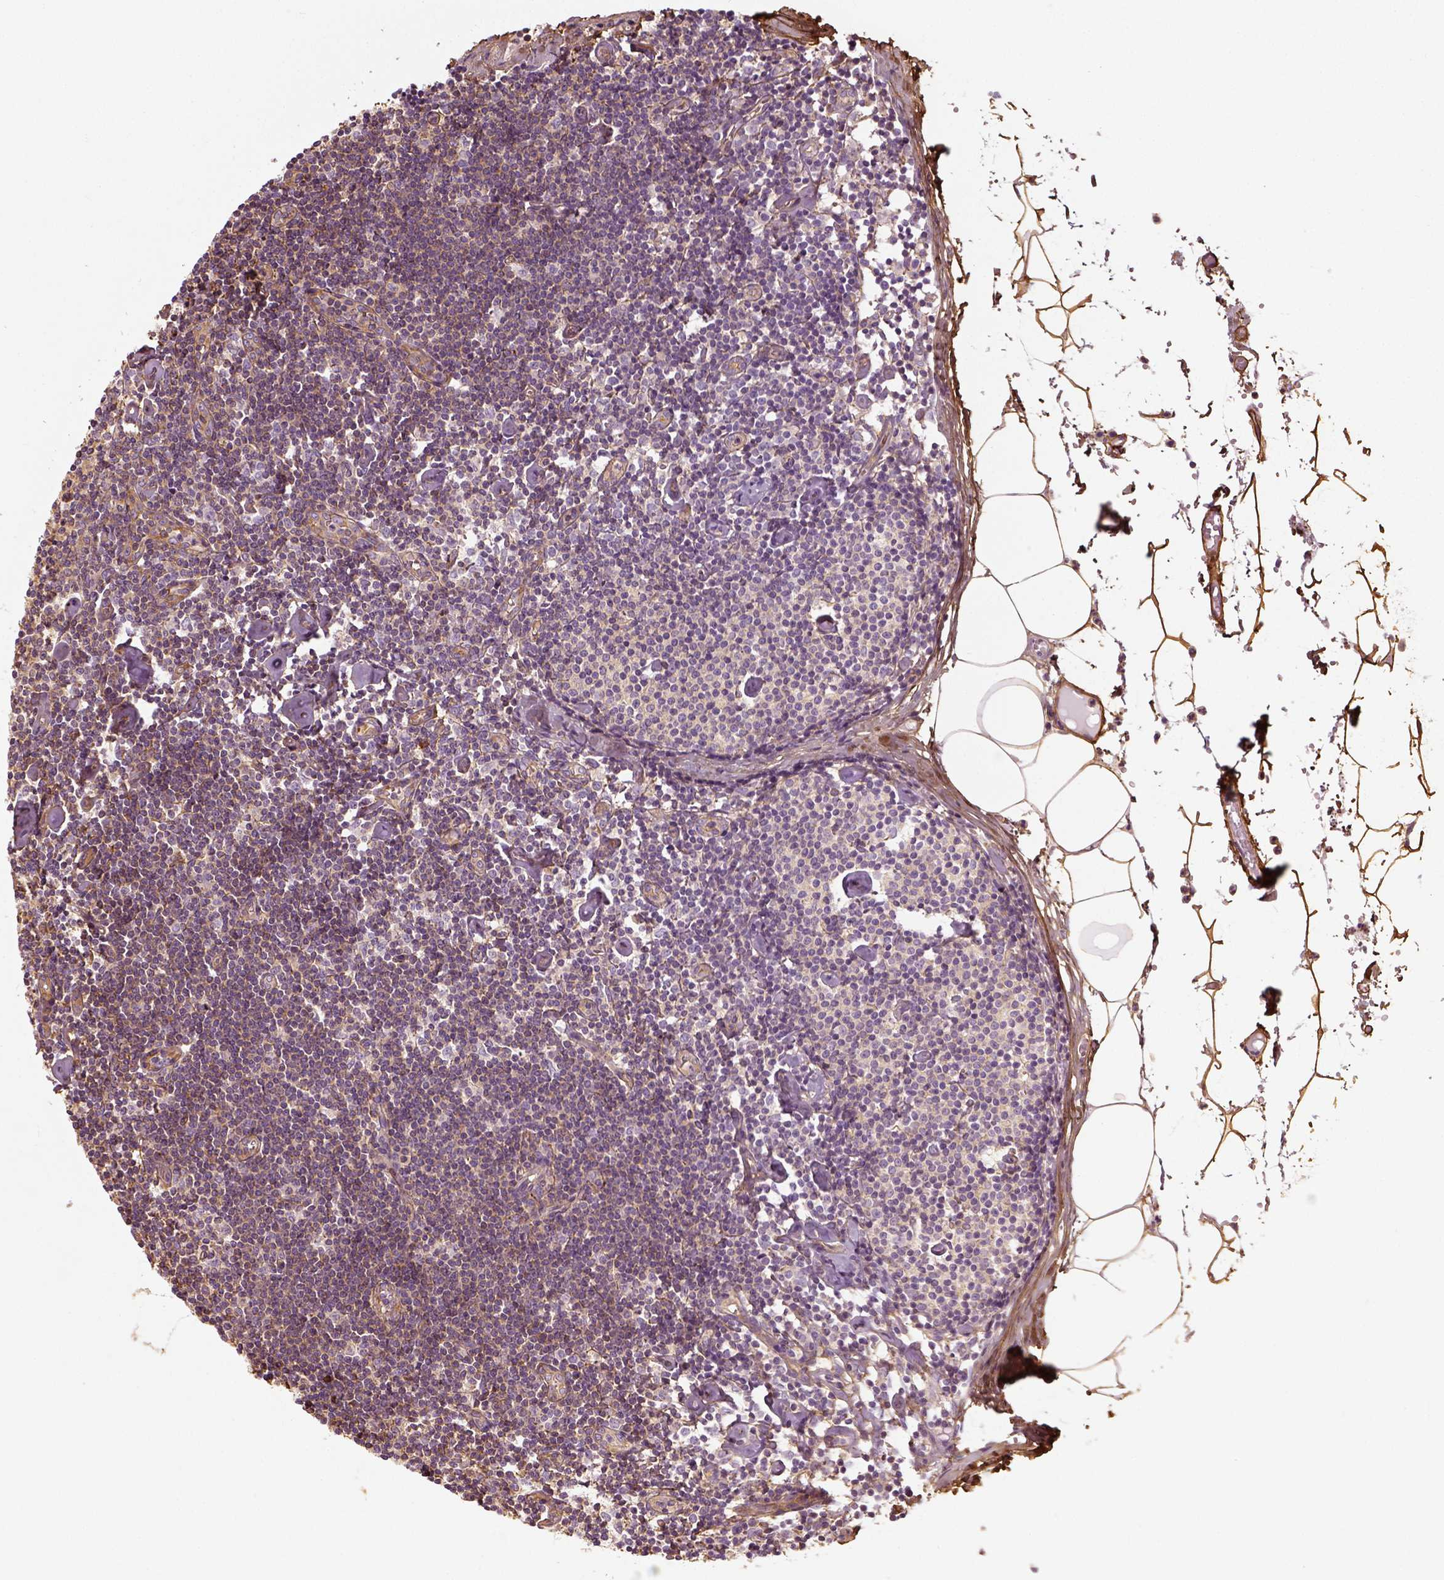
{"staining": {"intensity": "moderate", "quantity": ">75%", "location": "cytoplasmic/membranous"}, "tissue": "lymph node", "cell_type": "Germinal center cells", "image_type": "normal", "snomed": [{"axis": "morphology", "description": "Normal tissue, NOS"}, {"axis": "topography", "description": "Lymph node"}], "caption": "Immunohistochemical staining of normal lymph node reveals medium levels of moderate cytoplasmic/membranous staining in about >75% of germinal center cells. The staining was performed using DAB, with brown indicating positive protein expression. Nuclei are stained blue with hematoxylin.", "gene": "COL6A2", "patient": {"sex": "female", "age": 42}}